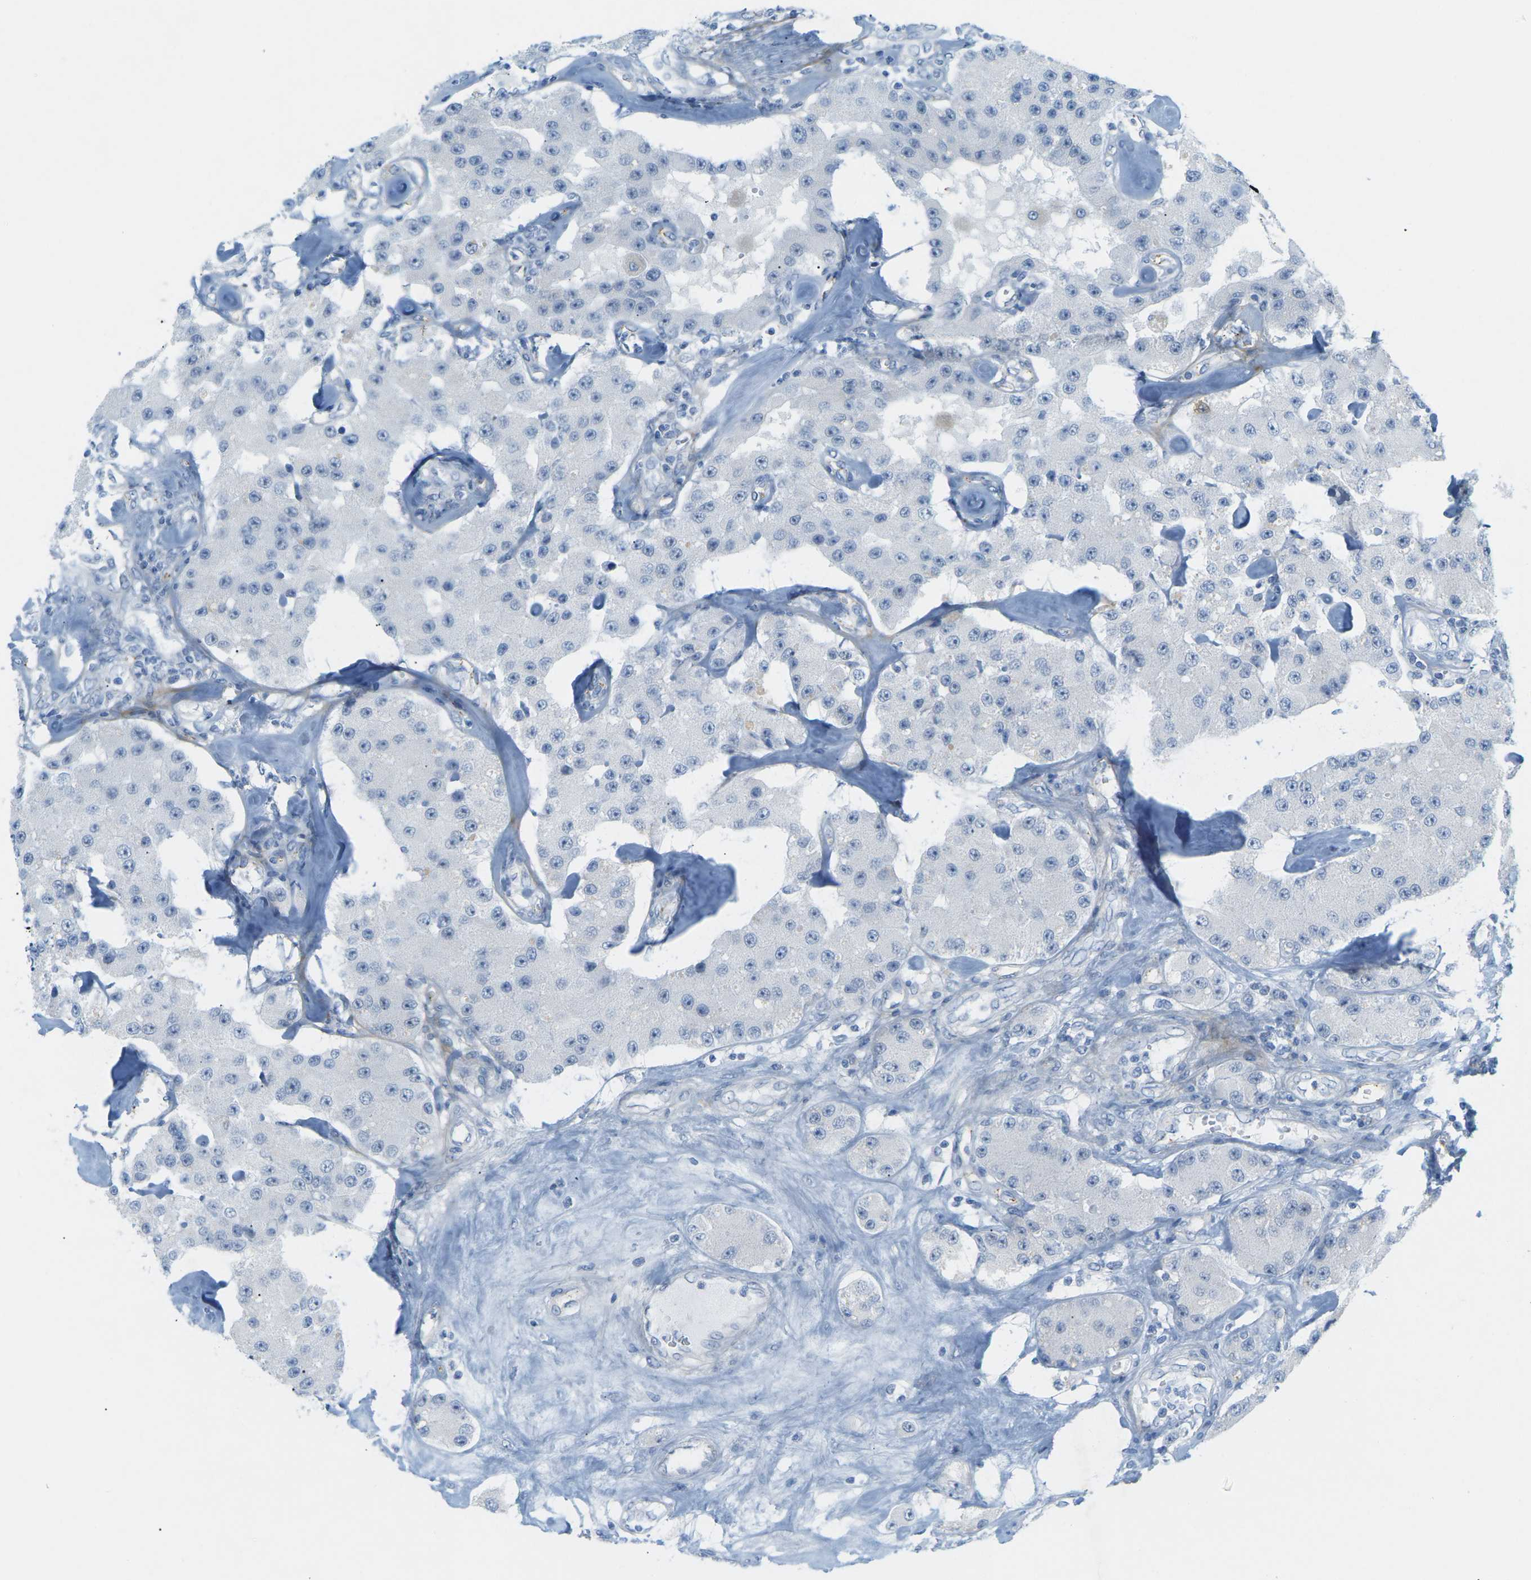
{"staining": {"intensity": "negative", "quantity": "none", "location": "none"}, "tissue": "carcinoid", "cell_type": "Tumor cells", "image_type": "cancer", "snomed": [{"axis": "morphology", "description": "Carcinoid, malignant, NOS"}, {"axis": "topography", "description": "Pancreas"}], "caption": "Tumor cells show no significant expression in carcinoid (malignant). The staining was performed using DAB to visualize the protein expression in brown, while the nuclei were stained in blue with hematoxylin (Magnification: 20x).", "gene": "HLTF", "patient": {"sex": "male", "age": 41}}